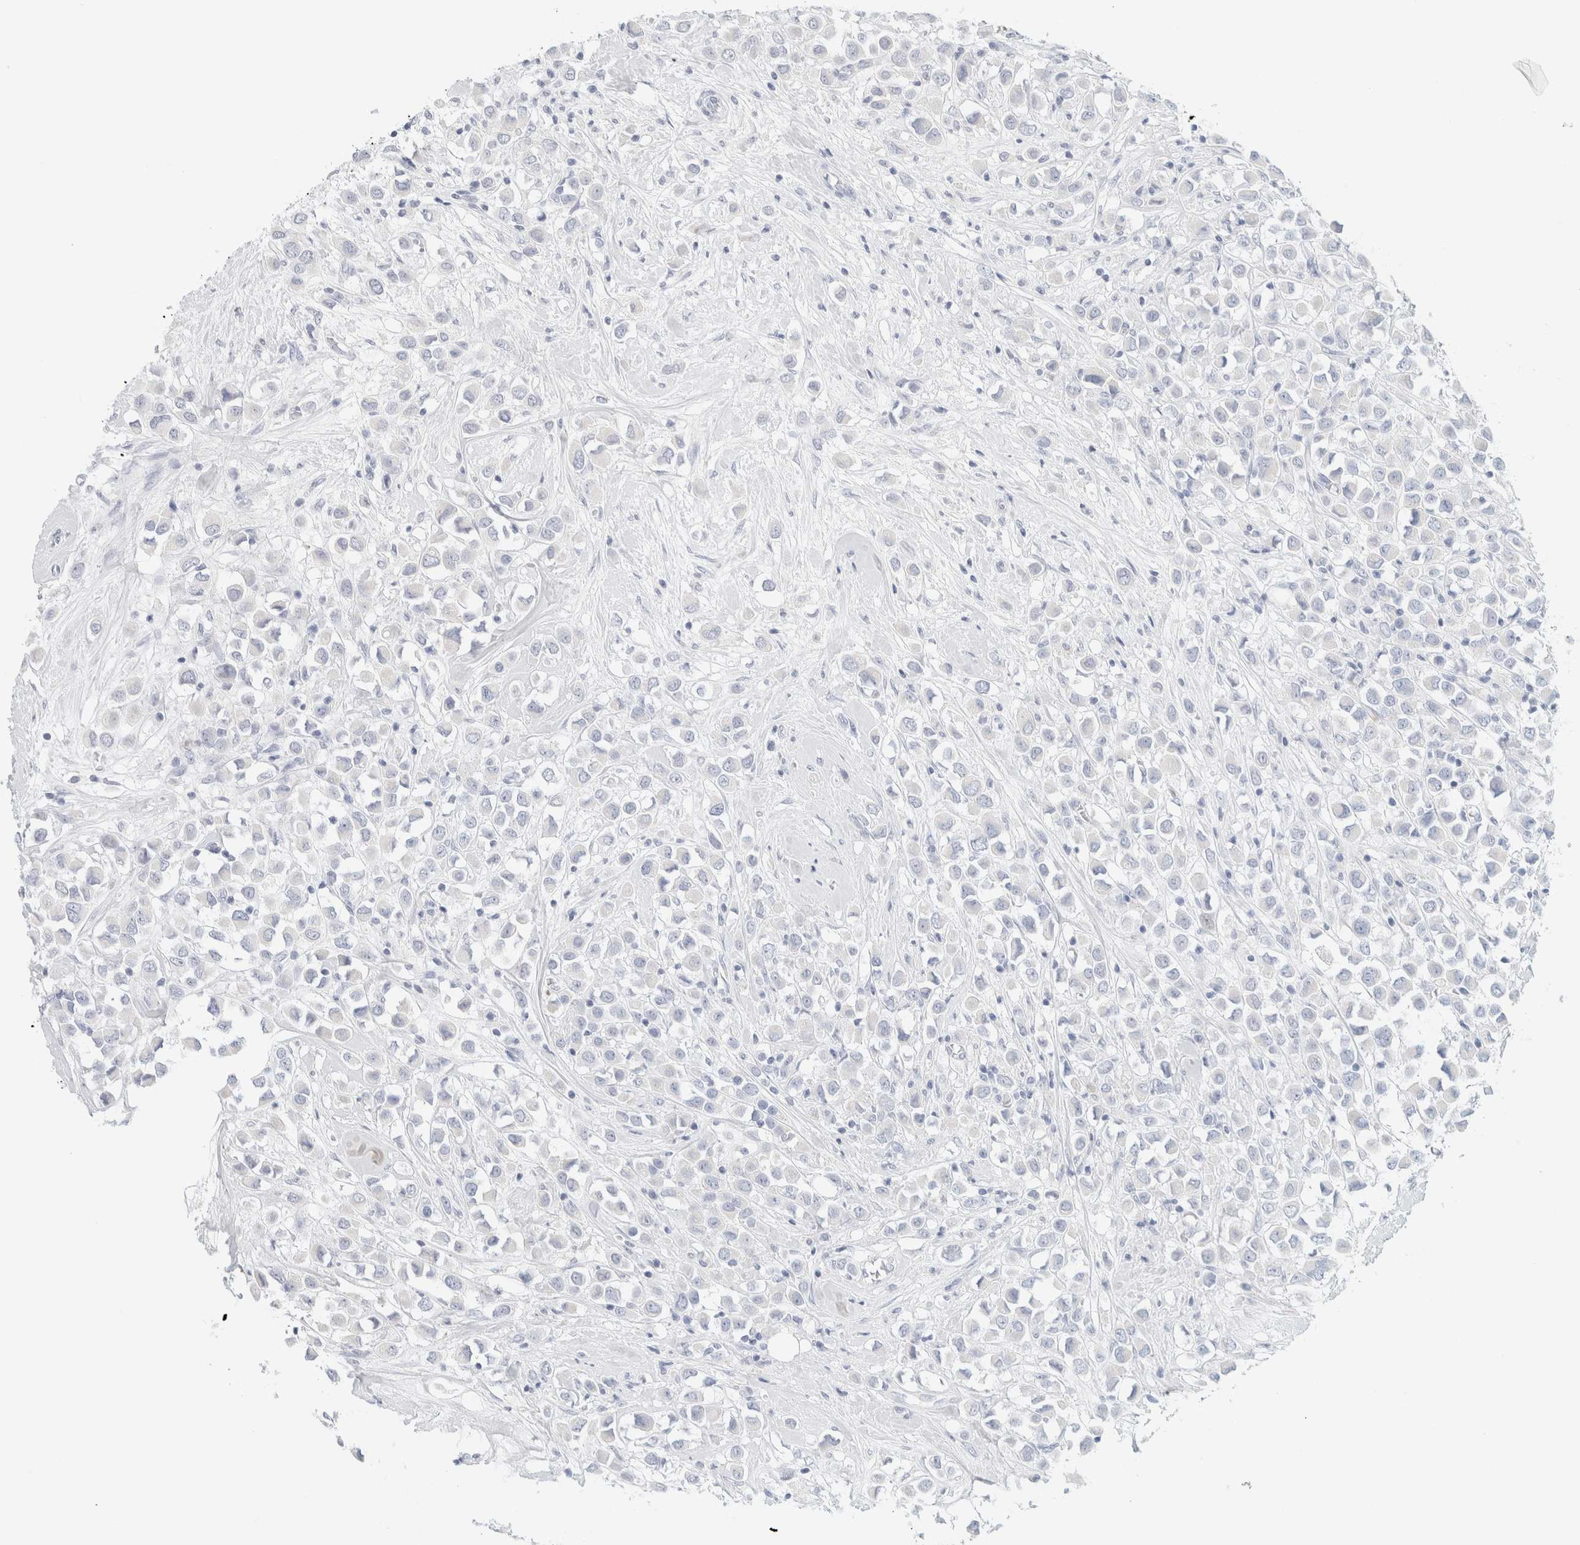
{"staining": {"intensity": "negative", "quantity": "none", "location": "none"}, "tissue": "breast cancer", "cell_type": "Tumor cells", "image_type": "cancer", "snomed": [{"axis": "morphology", "description": "Duct carcinoma"}, {"axis": "topography", "description": "Breast"}], "caption": "Immunohistochemical staining of human breast cancer (infiltrating ductal carcinoma) reveals no significant staining in tumor cells.", "gene": "HEXD", "patient": {"sex": "female", "age": 61}}